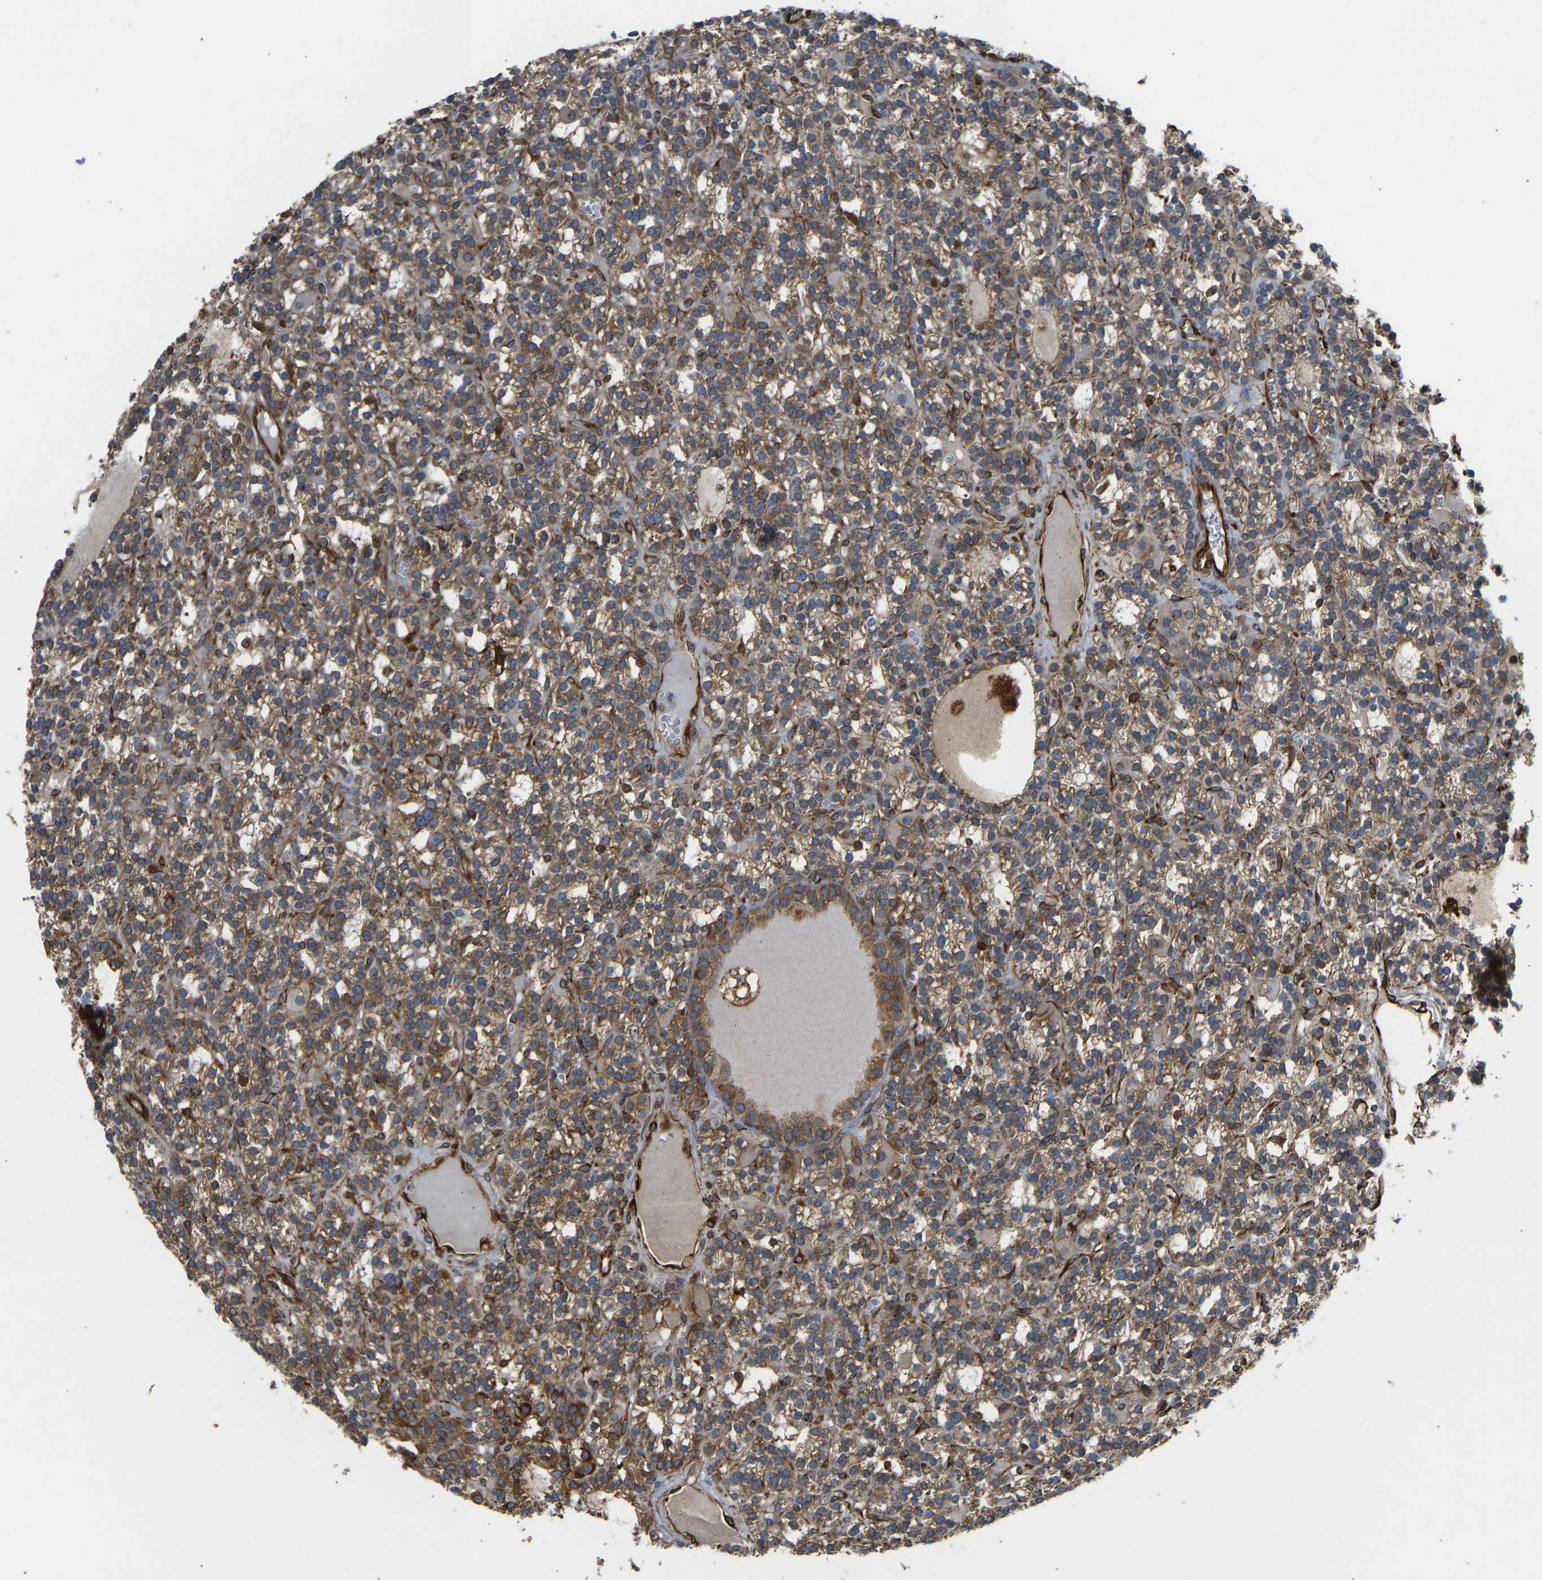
{"staining": {"intensity": "moderate", "quantity": ">75%", "location": "cytoplasmic/membranous"}, "tissue": "parathyroid gland", "cell_type": "Glandular cells", "image_type": "normal", "snomed": [{"axis": "morphology", "description": "Normal tissue, NOS"}, {"axis": "morphology", "description": "Adenoma, NOS"}, {"axis": "topography", "description": "Parathyroid gland"}], "caption": "Immunohistochemical staining of benign human parathyroid gland shows >75% levels of moderate cytoplasmic/membranous protein positivity in about >75% of glandular cells. The staining is performed using DAB (3,3'-diaminobenzidine) brown chromogen to label protein expression. The nuclei are counter-stained blue using hematoxylin.", "gene": "BEX3", "patient": {"sex": "female", "age": 58}}